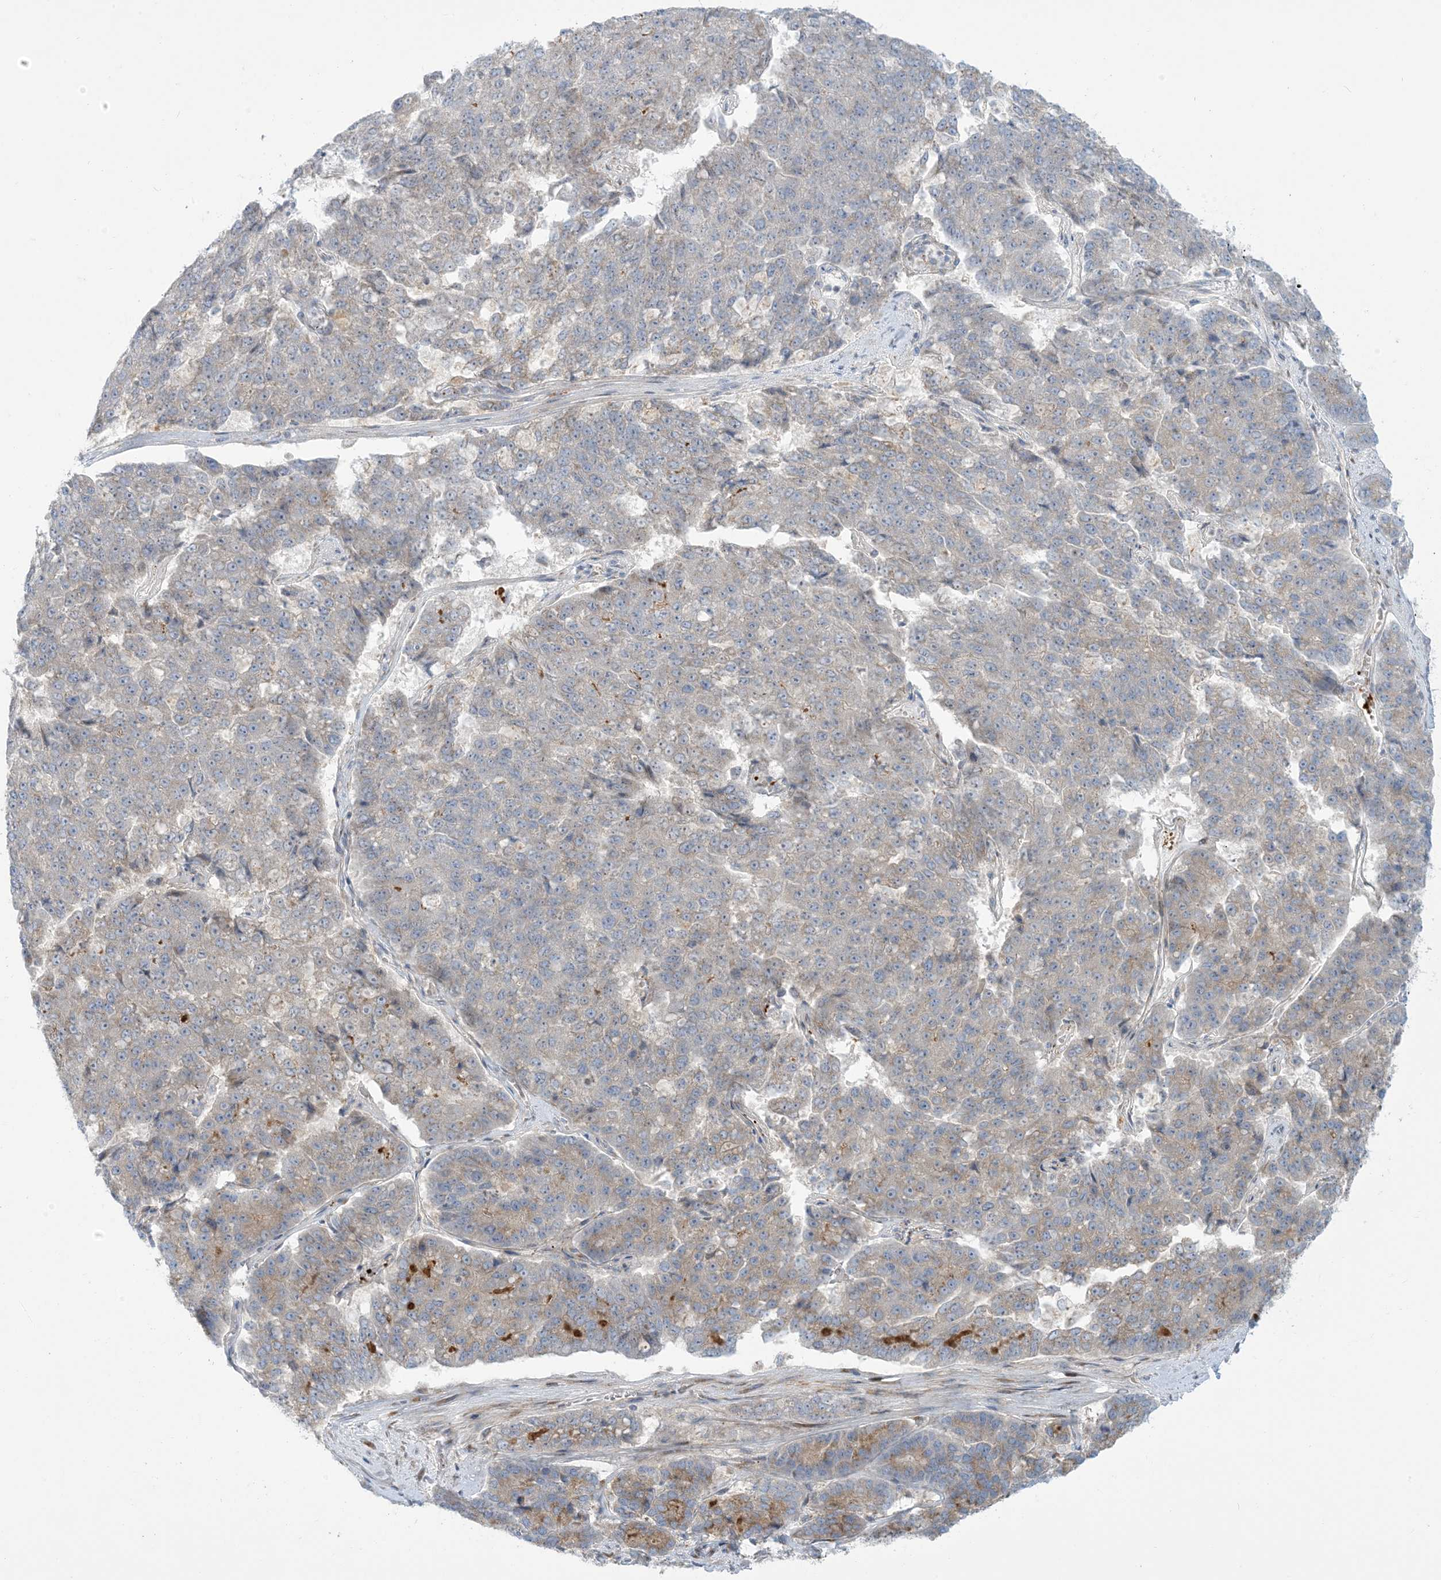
{"staining": {"intensity": "weak", "quantity": "<25%", "location": "cytoplasmic/membranous"}, "tissue": "pancreatic cancer", "cell_type": "Tumor cells", "image_type": "cancer", "snomed": [{"axis": "morphology", "description": "Adenocarcinoma, NOS"}, {"axis": "topography", "description": "Pancreas"}], "caption": "Pancreatic cancer (adenocarcinoma) stained for a protein using immunohistochemistry demonstrates no staining tumor cells.", "gene": "AFTPH", "patient": {"sex": "male", "age": 50}}